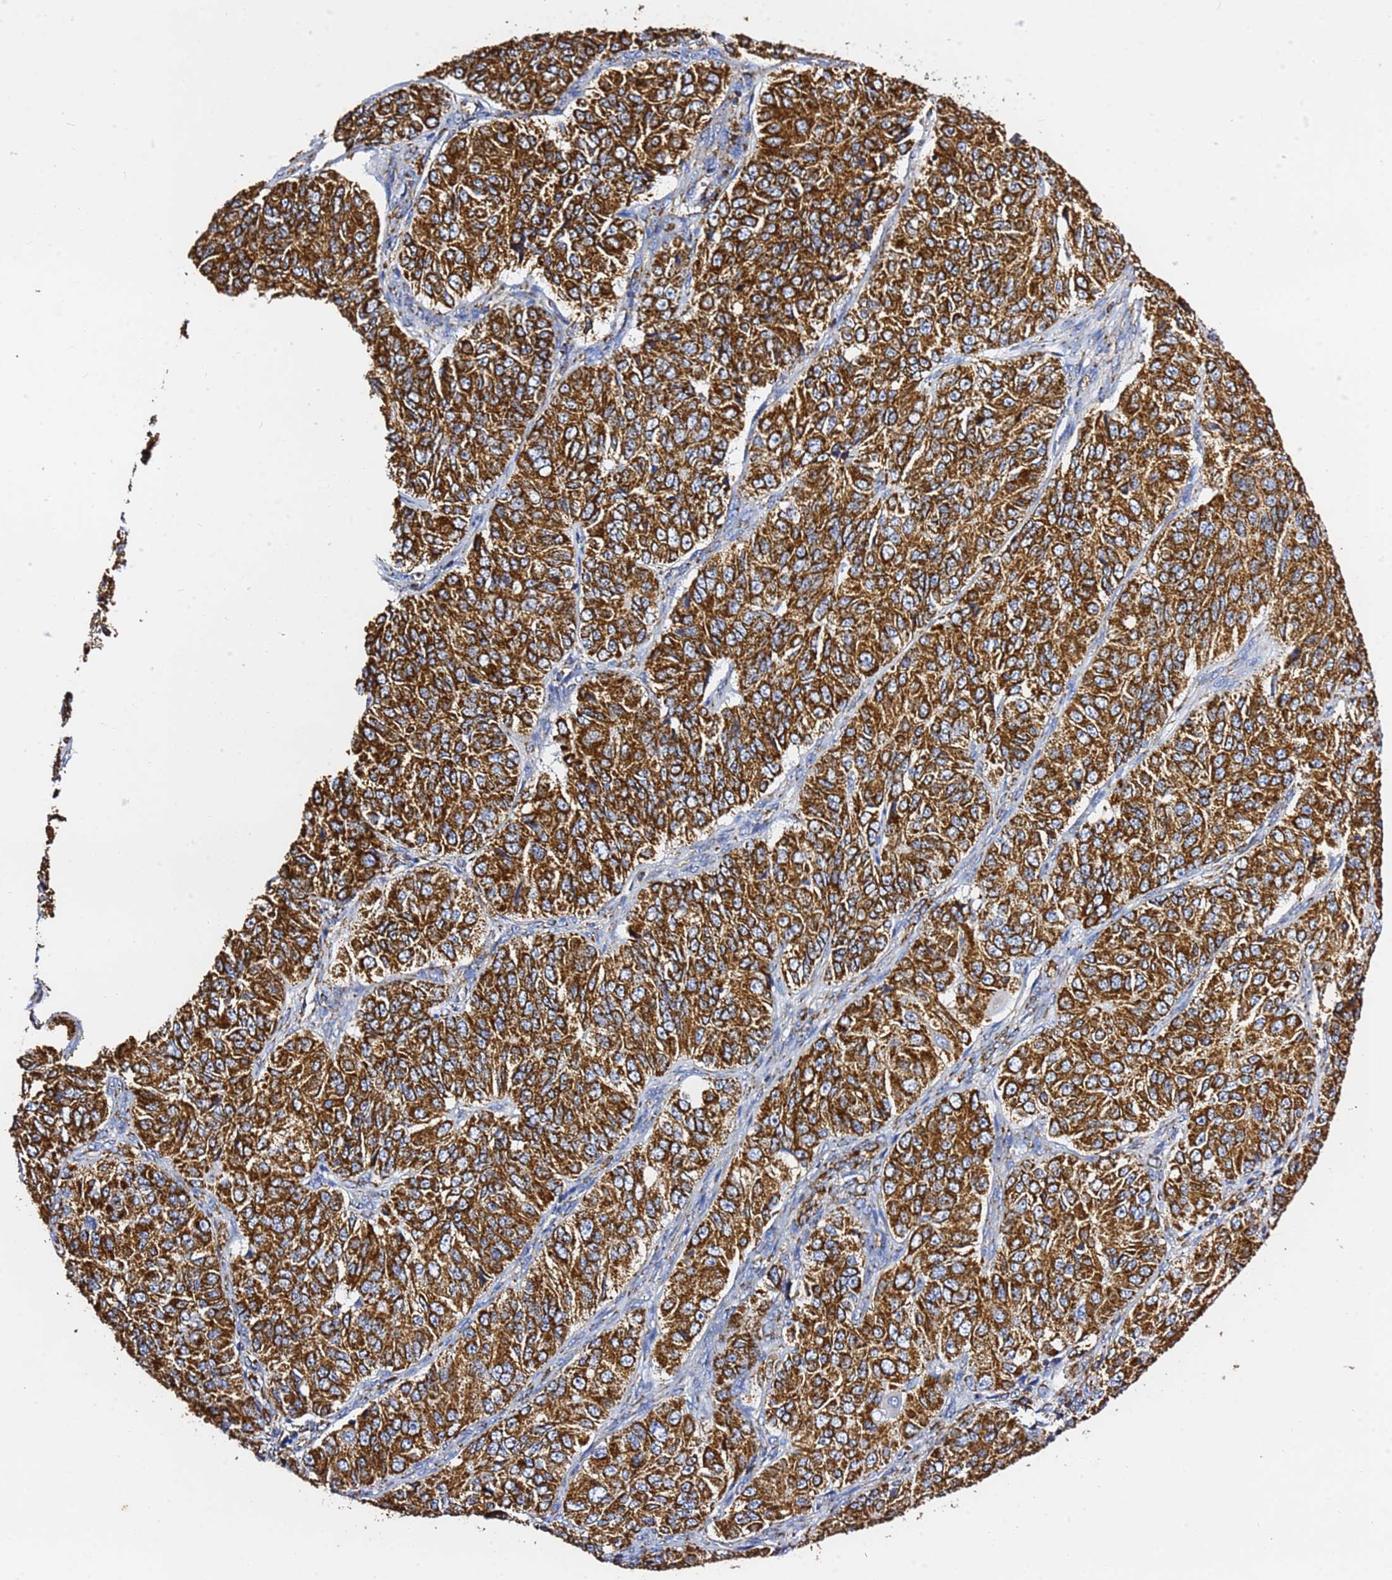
{"staining": {"intensity": "strong", "quantity": ">75%", "location": "cytoplasmic/membranous"}, "tissue": "ovarian cancer", "cell_type": "Tumor cells", "image_type": "cancer", "snomed": [{"axis": "morphology", "description": "Carcinoma, endometroid"}, {"axis": "topography", "description": "Ovary"}], "caption": "Ovarian cancer stained for a protein (brown) exhibits strong cytoplasmic/membranous positive expression in approximately >75% of tumor cells.", "gene": "PHB2", "patient": {"sex": "female", "age": 51}}